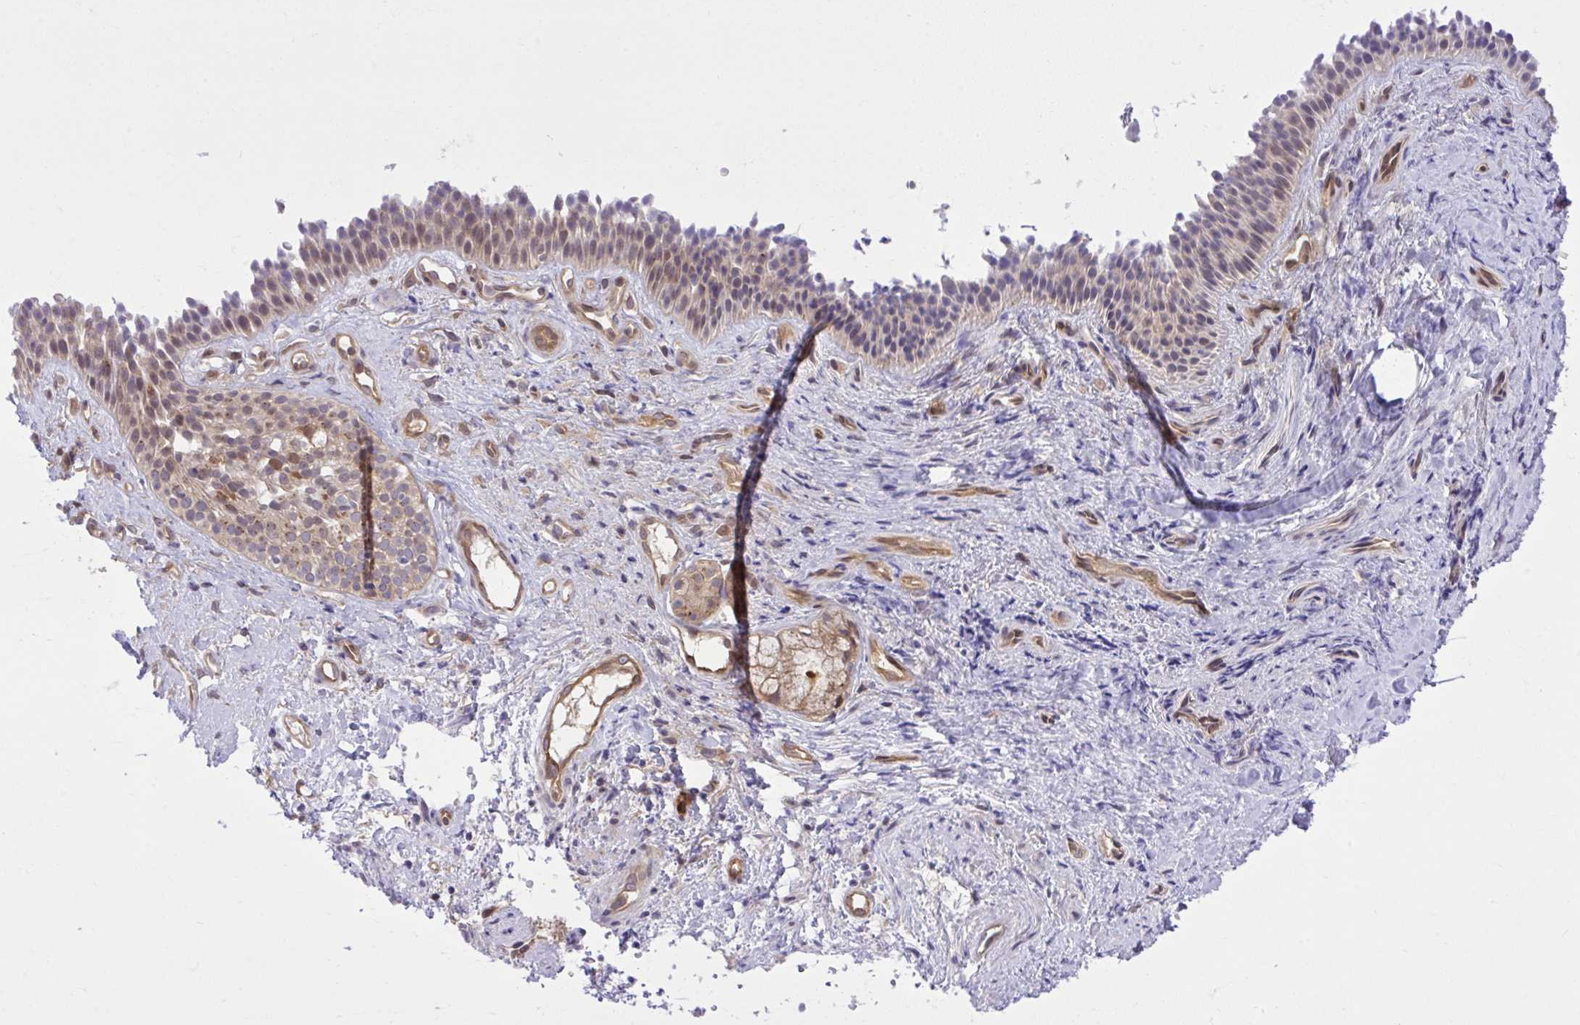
{"staining": {"intensity": "moderate", "quantity": "25%-75%", "location": "cytoplasmic/membranous,nuclear"}, "tissue": "nasopharynx", "cell_type": "Respiratory epithelial cells", "image_type": "normal", "snomed": [{"axis": "morphology", "description": "Normal tissue, NOS"}, {"axis": "morphology", "description": "Inflammation, NOS"}, {"axis": "topography", "description": "Nasopharynx"}], "caption": "Immunohistochemical staining of unremarkable nasopharynx displays medium levels of moderate cytoplasmic/membranous,nuclear staining in approximately 25%-75% of respiratory epithelial cells.", "gene": "PPP5C", "patient": {"sex": "male", "age": 54}}